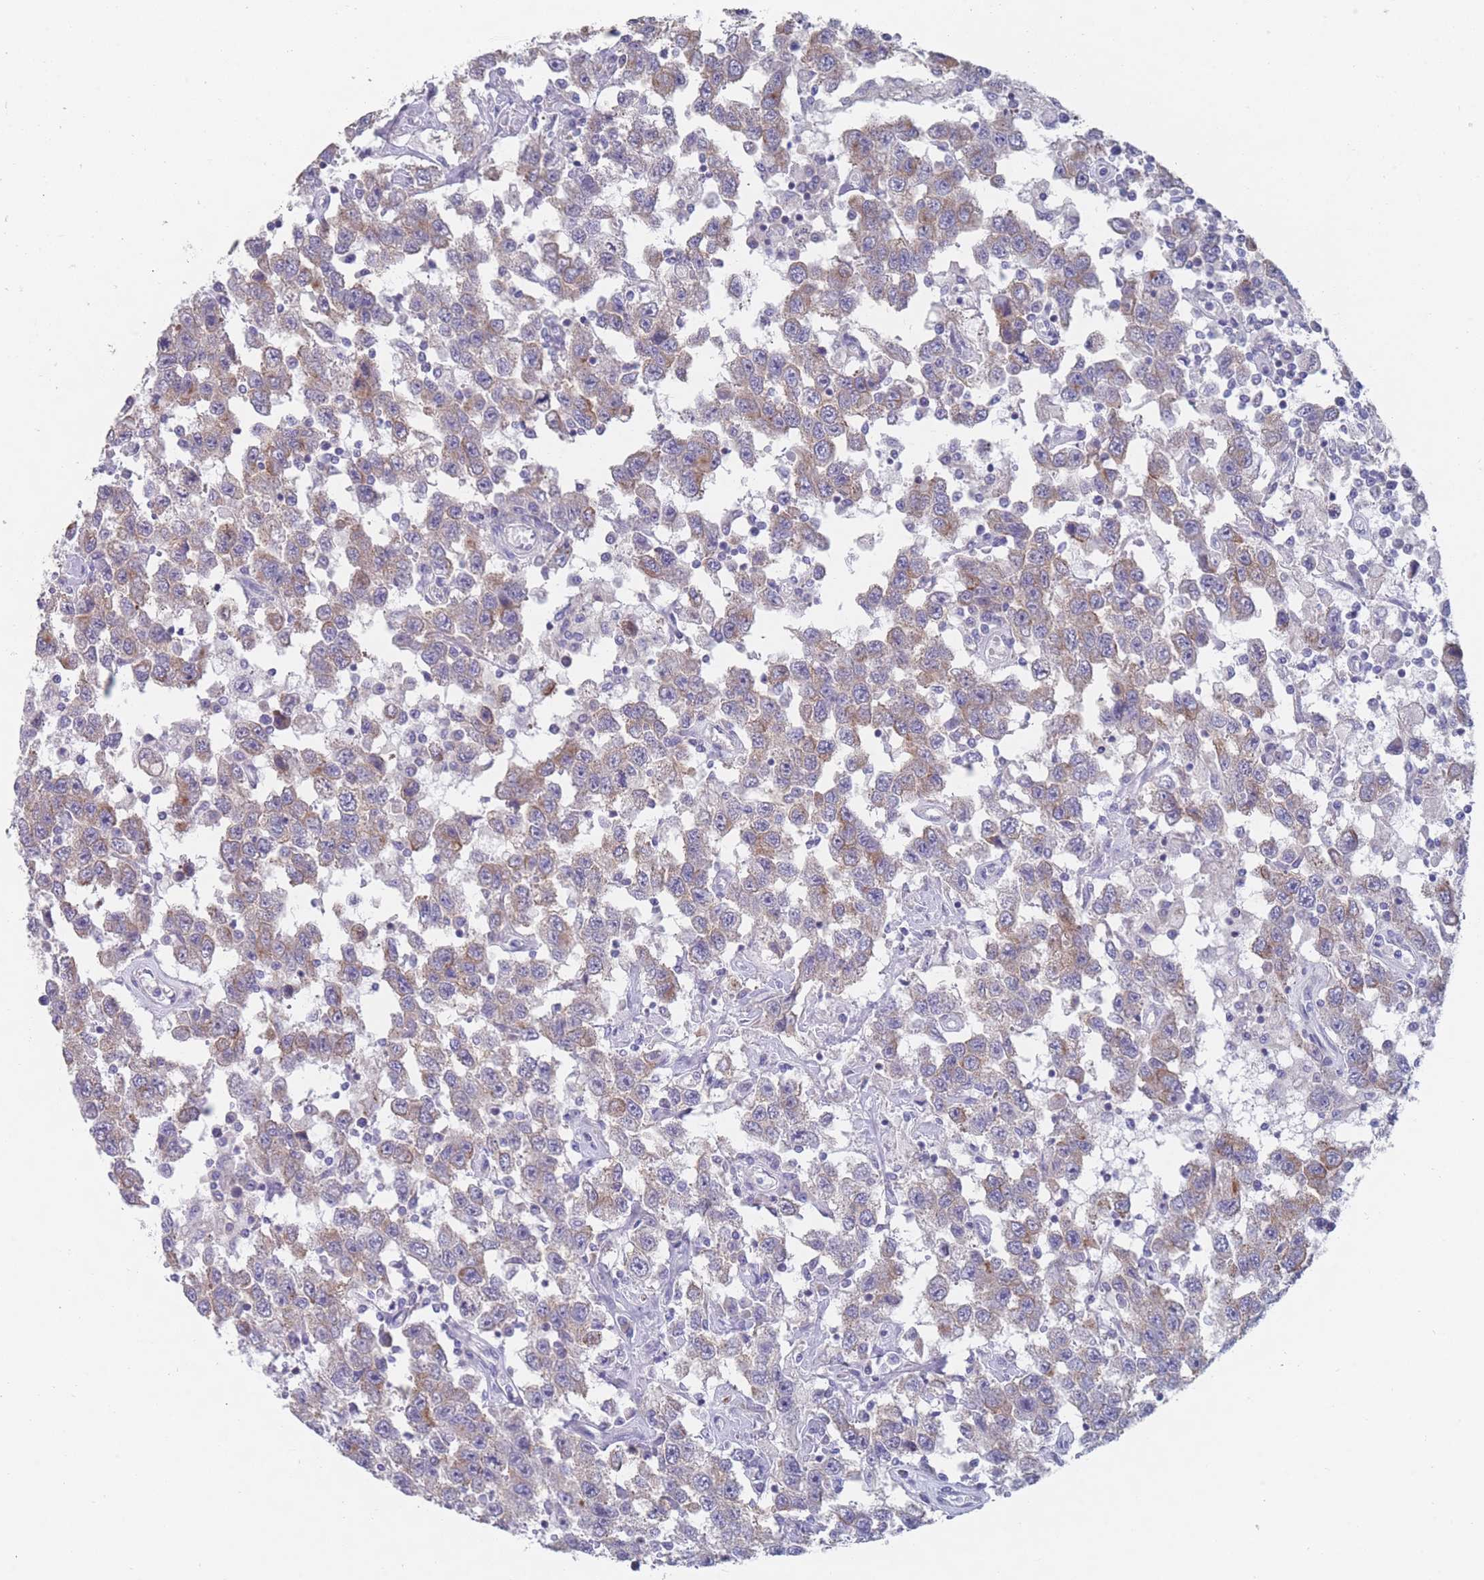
{"staining": {"intensity": "weak", "quantity": "<25%", "location": "cytoplasmic/membranous"}, "tissue": "testis cancer", "cell_type": "Tumor cells", "image_type": "cancer", "snomed": [{"axis": "morphology", "description": "Seminoma, NOS"}, {"axis": "topography", "description": "Testis"}], "caption": "Tumor cells show no significant positivity in seminoma (testis). (DAB immunohistochemistry with hematoxylin counter stain).", "gene": "PIGU", "patient": {"sex": "male", "age": 41}}